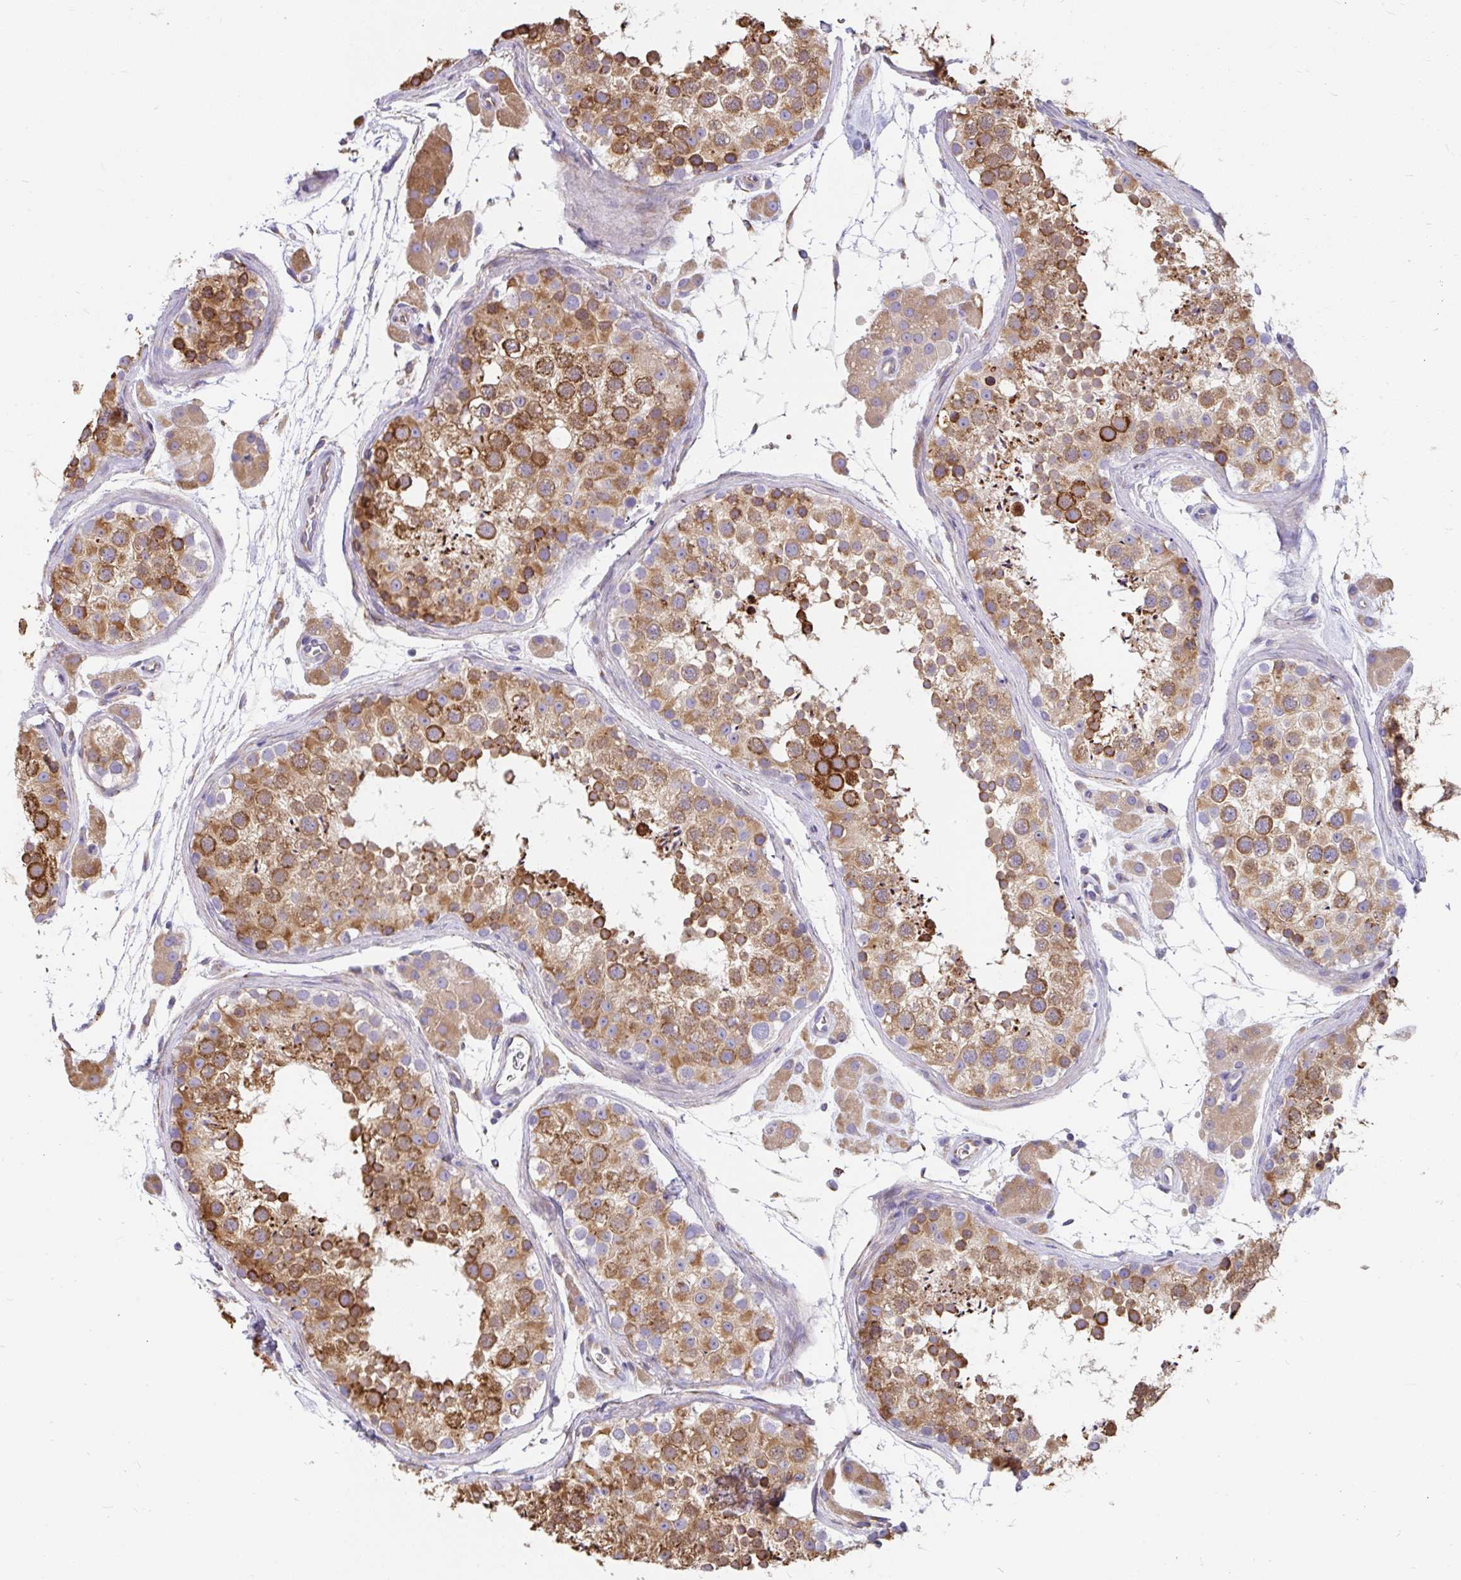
{"staining": {"intensity": "moderate", "quantity": ">75%", "location": "cytoplasmic/membranous"}, "tissue": "testis", "cell_type": "Cells in seminiferous ducts", "image_type": "normal", "snomed": [{"axis": "morphology", "description": "Normal tissue, NOS"}, {"axis": "topography", "description": "Testis"}], "caption": "Protein staining of unremarkable testis displays moderate cytoplasmic/membranous positivity in about >75% of cells in seminiferous ducts. Nuclei are stained in blue.", "gene": "EML5", "patient": {"sex": "male", "age": 41}}